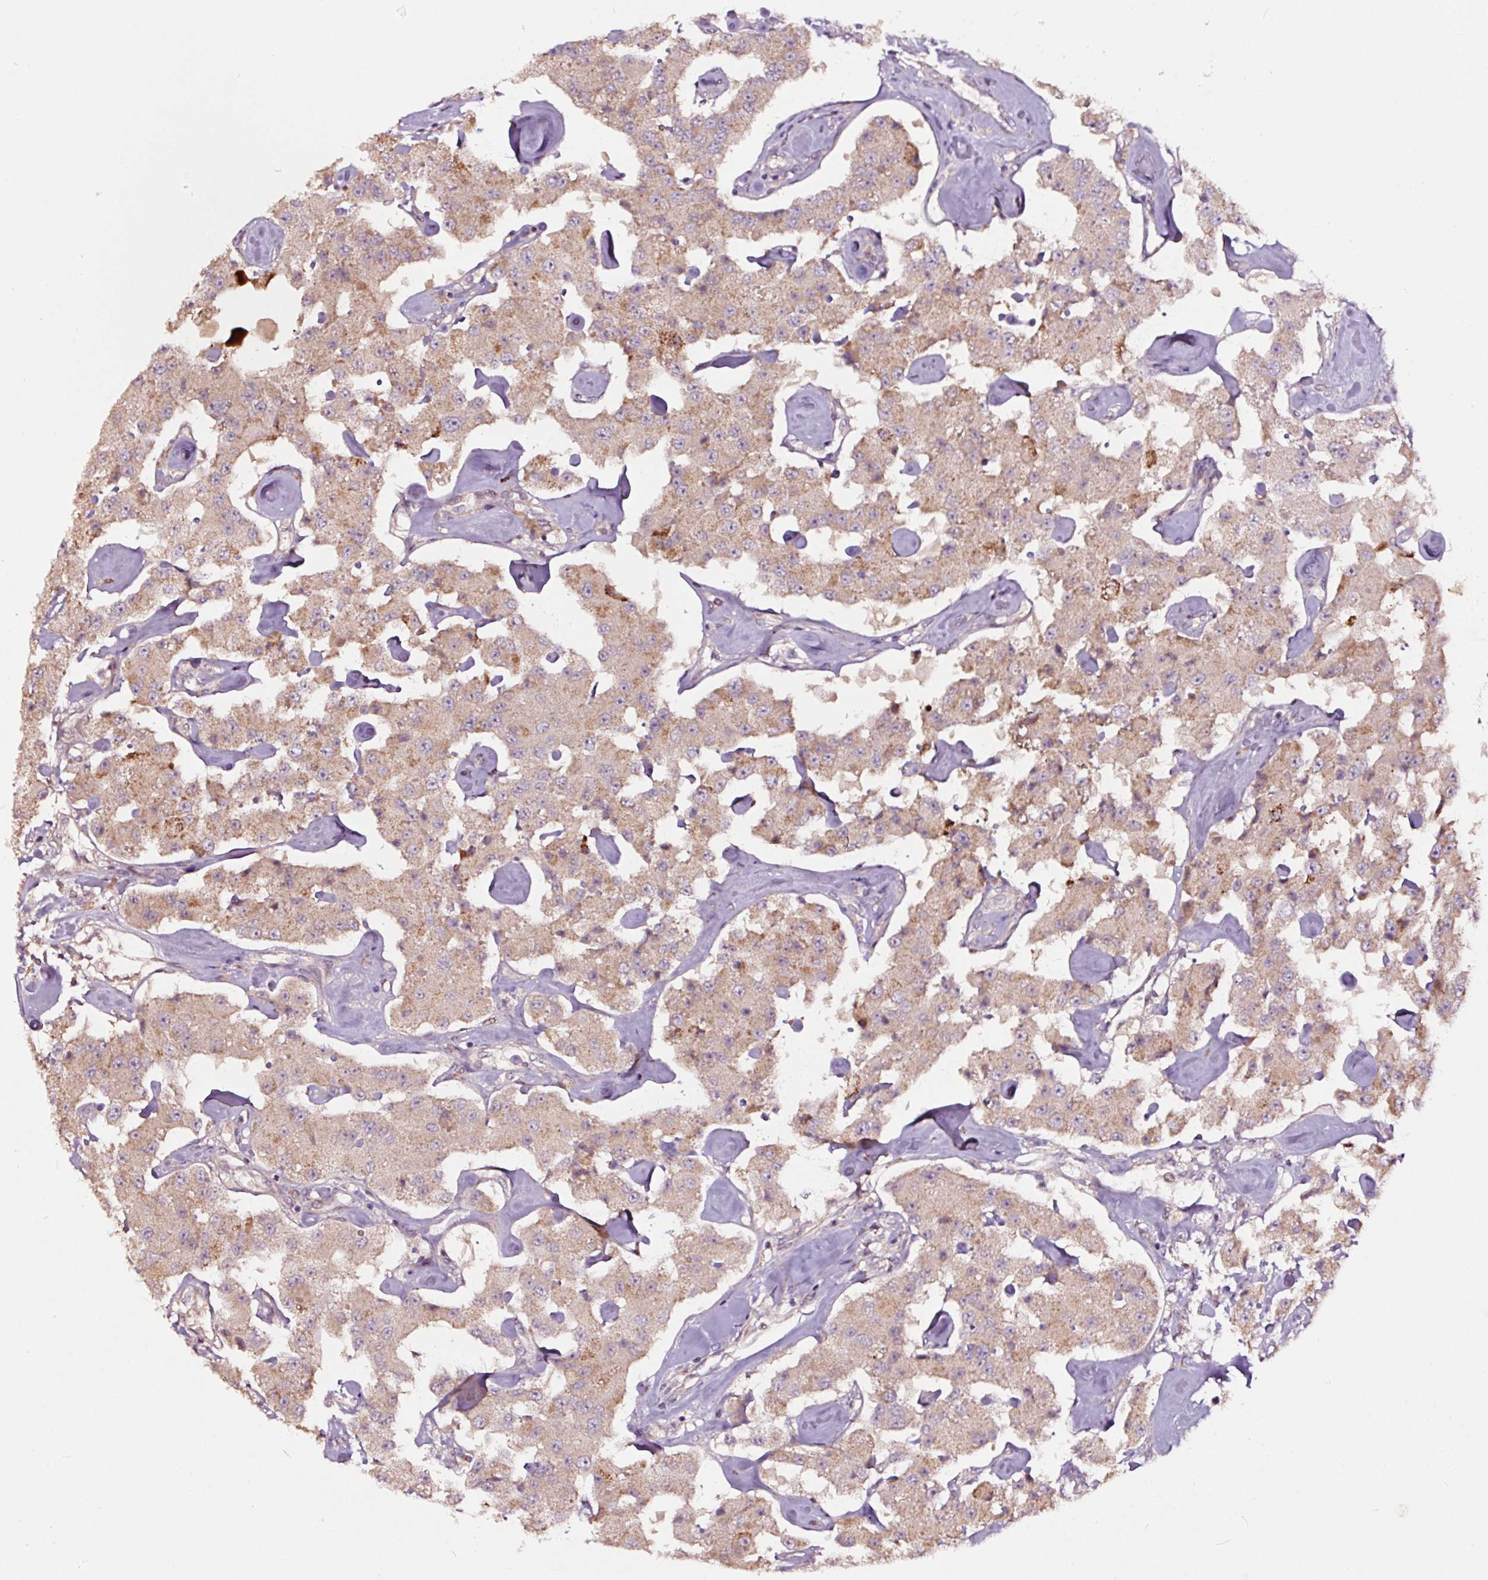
{"staining": {"intensity": "weak", "quantity": "25%-75%", "location": "cytoplasmic/membranous"}, "tissue": "carcinoid", "cell_type": "Tumor cells", "image_type": "cancer", "snomed": [{"axis": "morphology", "description": "Carcinoid, malignant, NOS"}, {"axis": "topography", "description": "Pancreas"}], "caption": "Carcinoid stained with a brown dye exhibits weak cytoplasmic/membranous positive positivity in about 25%-75% of tumor cells.", "gene": "LRRC24", "patient": {"sex": "male", "age": 41}}